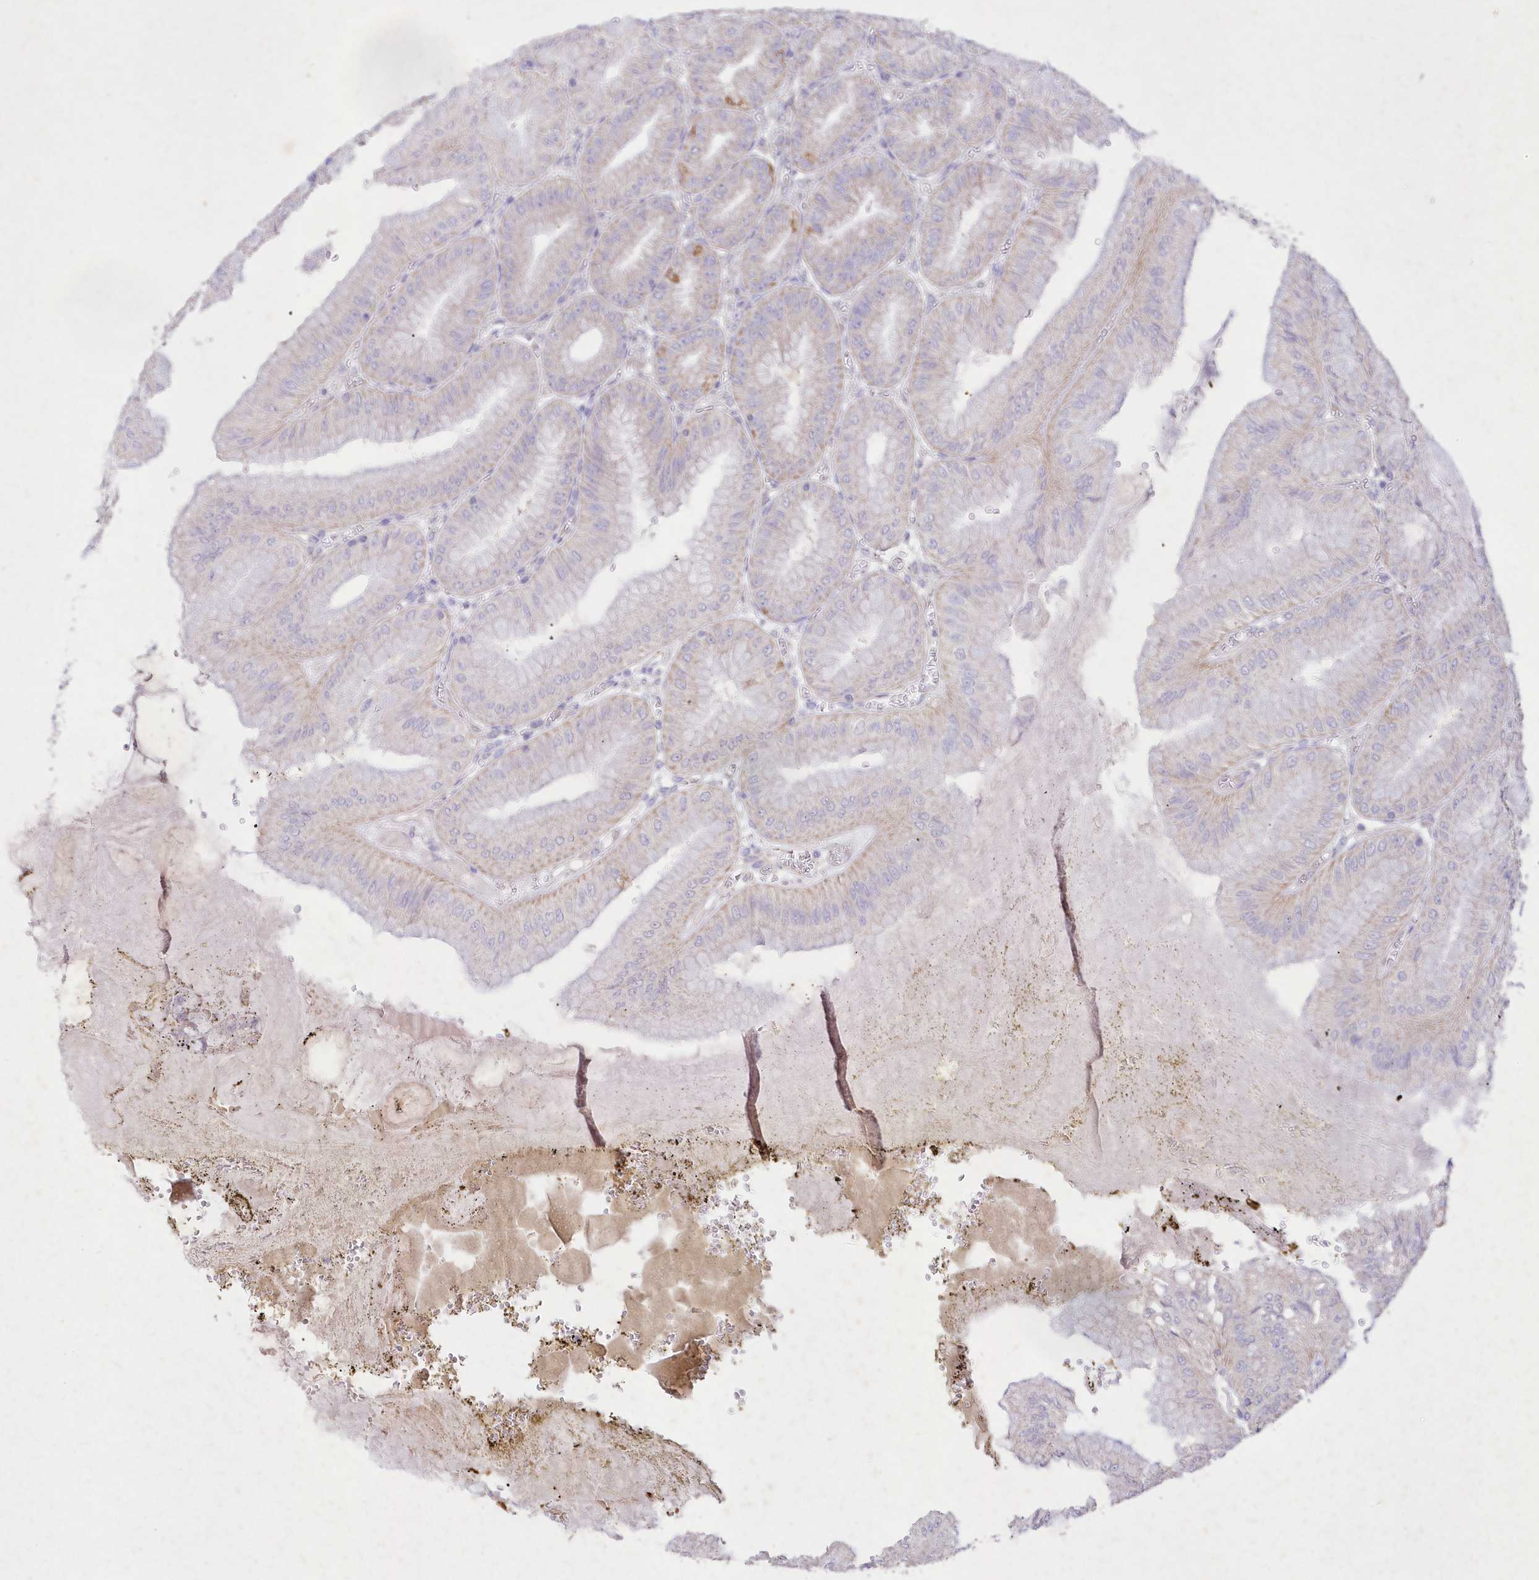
{"staining": {"intensity": "moderate", "quantity": "25%-75%", "location": "cytoplasmic/membranous"}, "tissue": "stomach", "cell_type": "Glandular cells", "image_type": "normal", "snomed": [{"axis": "morphology", "description": "Normal tissue, NOS"}, {"axis": "topography", "description": "Stomach, lower"}], "caption": "Unremarkable stomach demonstrates moderate cytoplasmic/membranous expression in about 25%-75% of glandular cells Using DAB (brown) and hematoxylin (blue) stains, captured at high magnification using brightfield microscopy..", "gene": "ITSN2", "patient": {"sex": "male", "age": 71}}